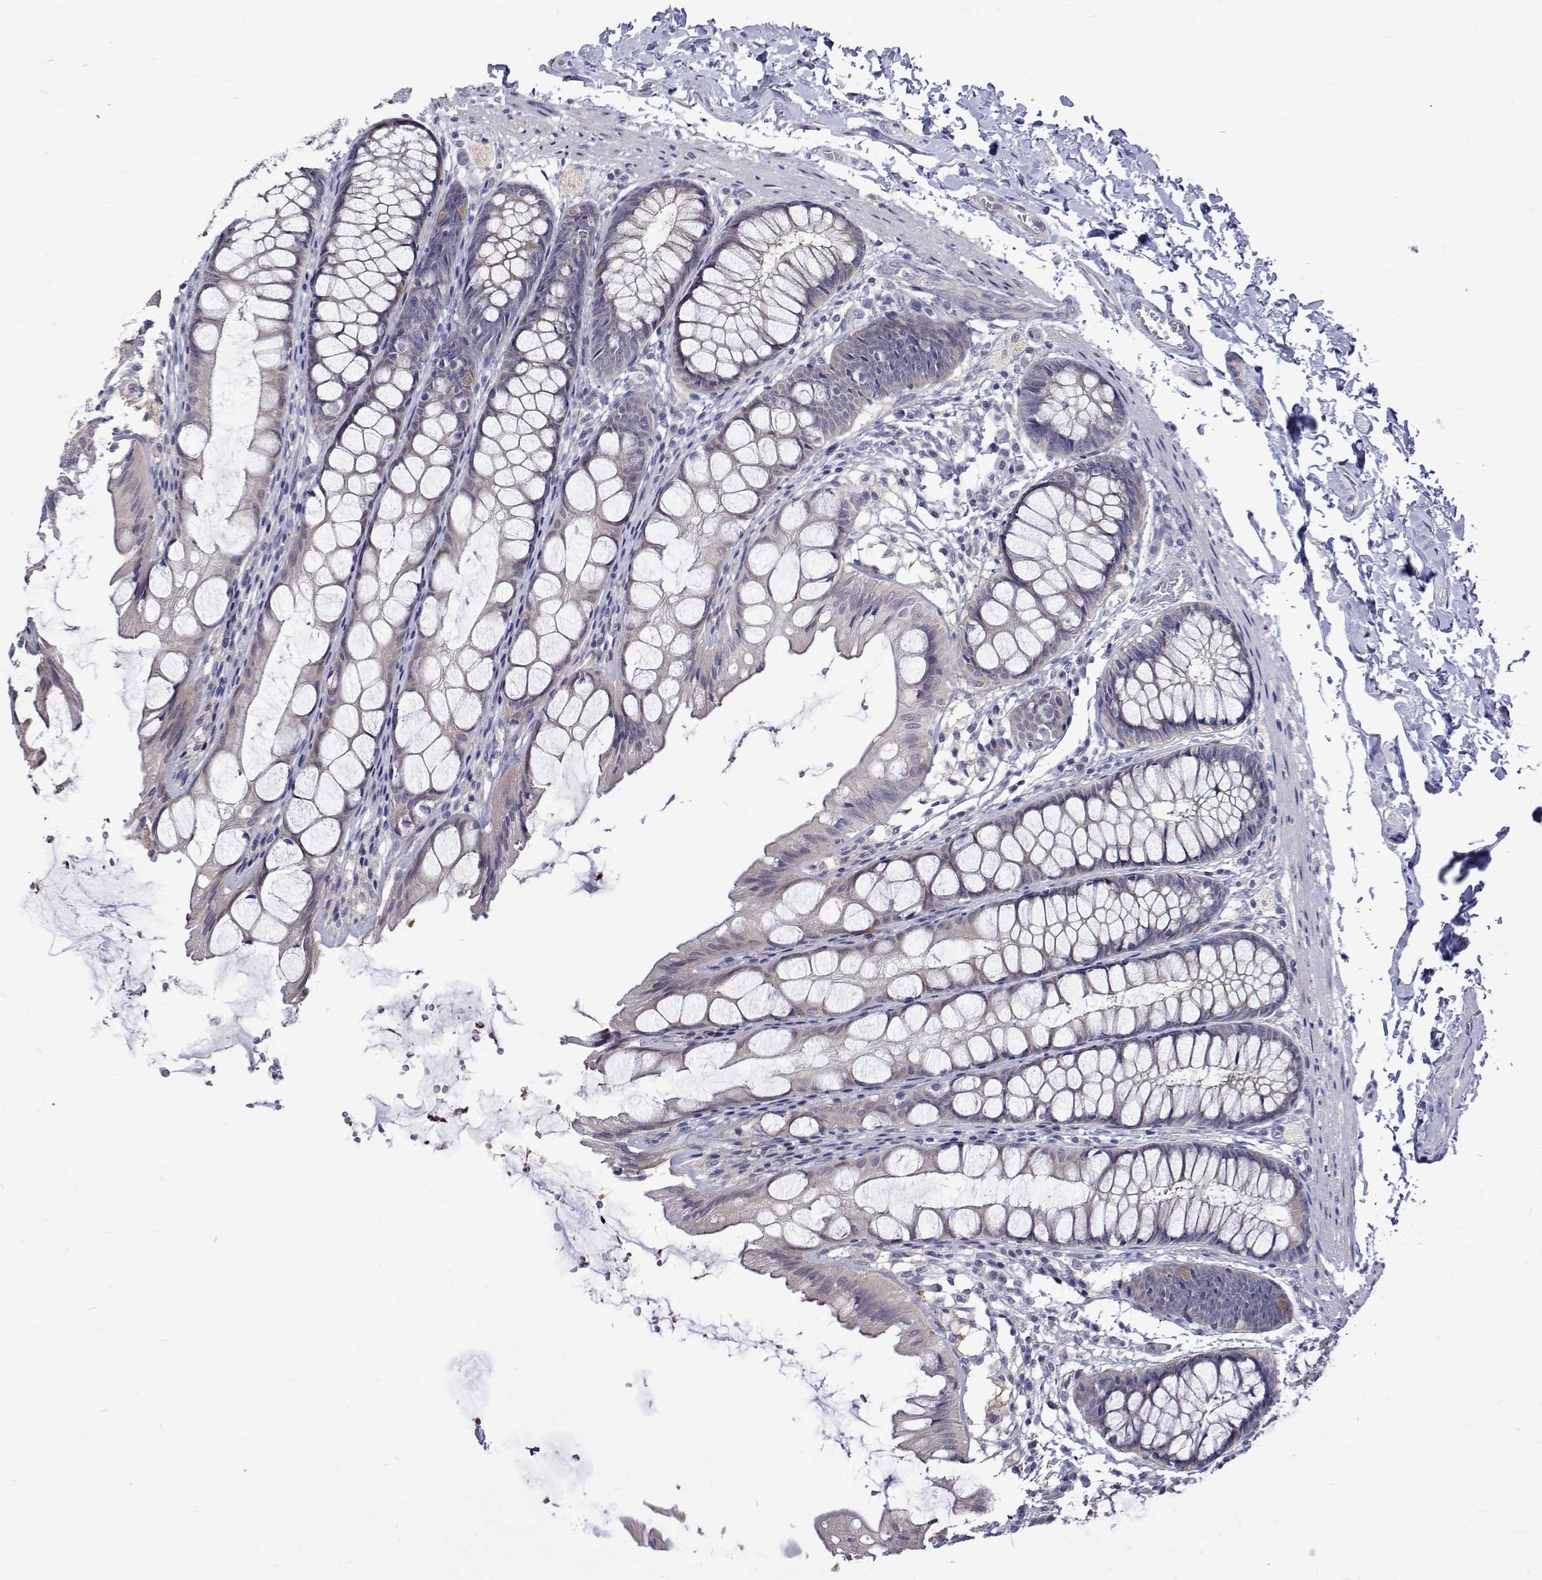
{"staining": {"intensity": "negative", "quantity": "none", "location": "none"}, "tissue": "colon", "cell_type": "Endothelial cells", "image_type": "normal", "snomed": [{"axis": "morphology", "description": "Normal tissue, NOS"}, {"axis": "topography", "description": "Colon"}], "caption": "The immunohistochemistry (IHC) photomicrograph has no significant positivity in endothelial cells of colon.", "gene": "PADI1", "patient": {"sex": "male", "age": 47}}